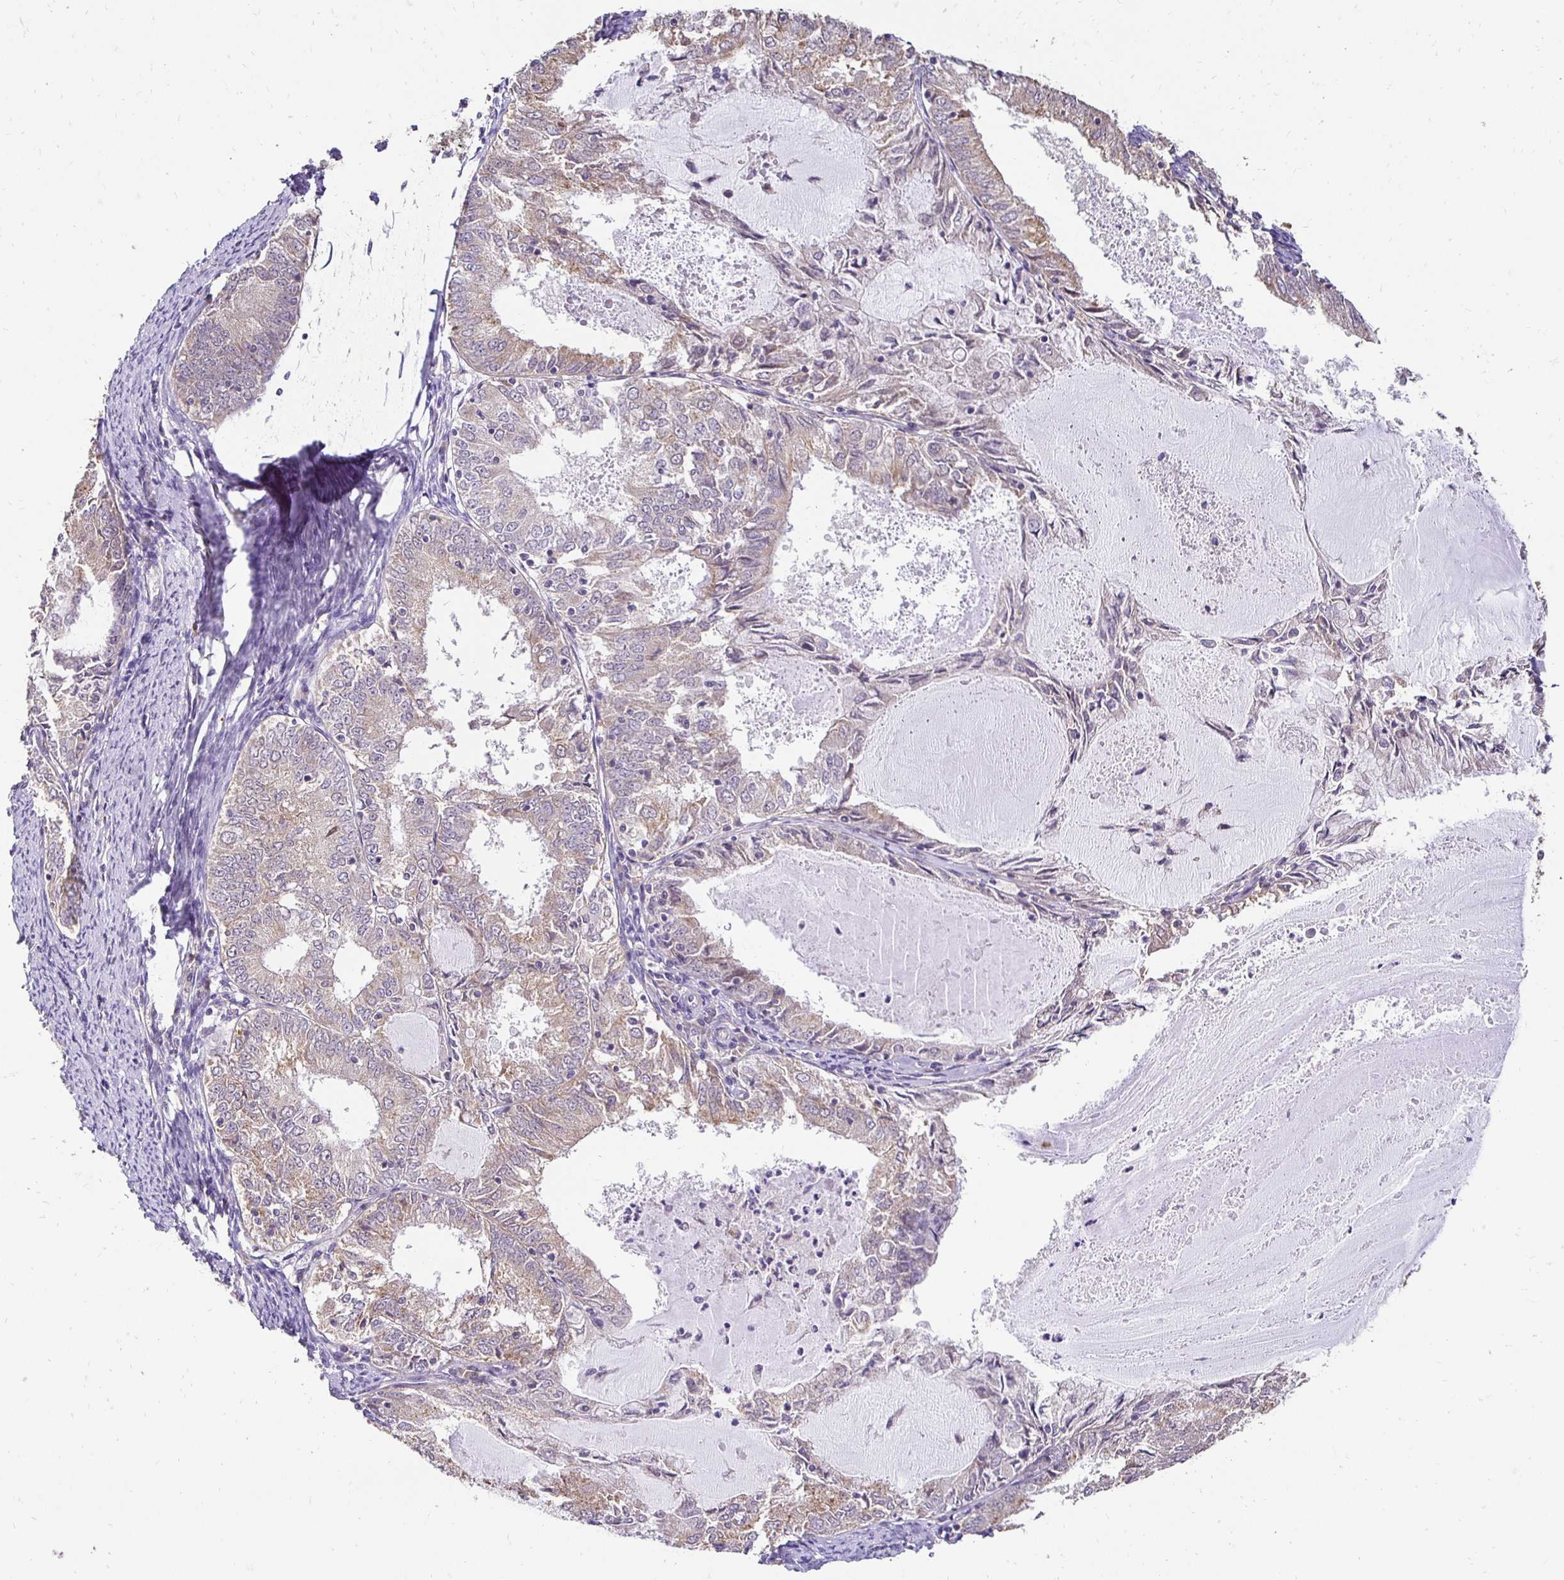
{"staining": {"intensity": "weak", "quantity": "25%-75%", "location": "cytoplasmic/membranous"}, "tissue": "endometrial cancer", "cell_type": "Tumor cells", "image_type": "cancer", "snomed": [{"axis": "morphology", "description": "Adenocarcinoma, NOS"}, {"axis": "topography", "description": "Endometrium"}], "caption": "Immunohistochemistry (IHC) histopathology image of human endometrial cancer stained for a protein (brown), which exhibits low levels of weak cytoplasmic/membranous staining in about 25%-75% of tumor cells.", "gene": "RHEBL1", "patient": {"sex": "female", "age": 57}}